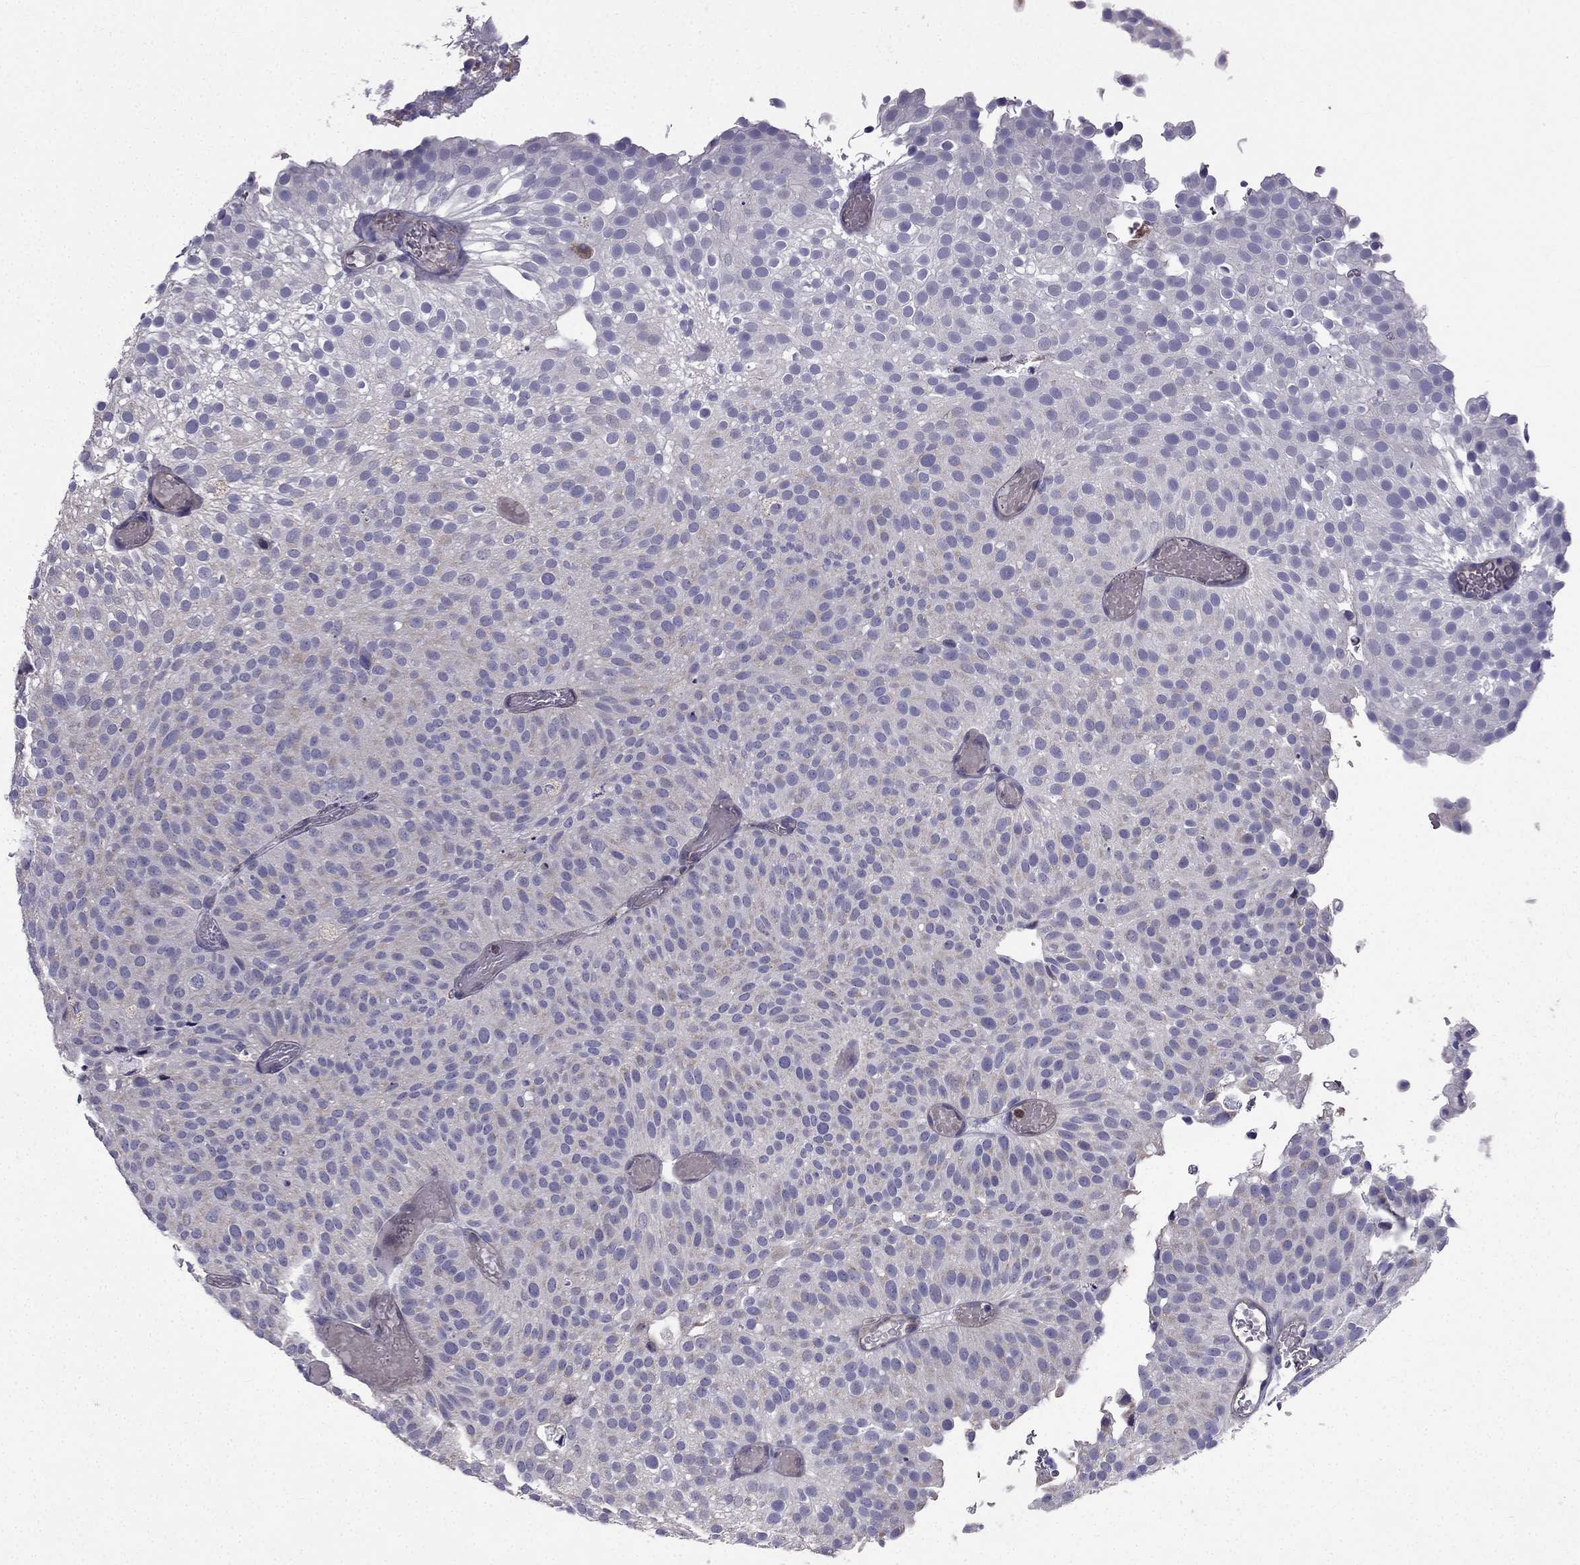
{"staining": {"intensity": "negative", "quantity": "none", "location": "none"}, "tissue": "urothelial cancer", "cell_type": "Tumor cells", "image_type": "cancer", "snomed": [{"axis": "morphology", "description": "Urothelial carcinoma, Low grade"}, {"axis": "topography", "description": "Urinary bladder"}], "caption": "There is no significant staining in tumor cells of low-grade urothelial carcinoma. The staining was performed using DAB (3,3'-diaminobenzidine) to visualize the protein expression in brown, while the nuclei were stained in blue with hematoxylin (Magnification: 20x).", "gene": "SLC6A2", "patient": {"sex": "male", "age": 78}}